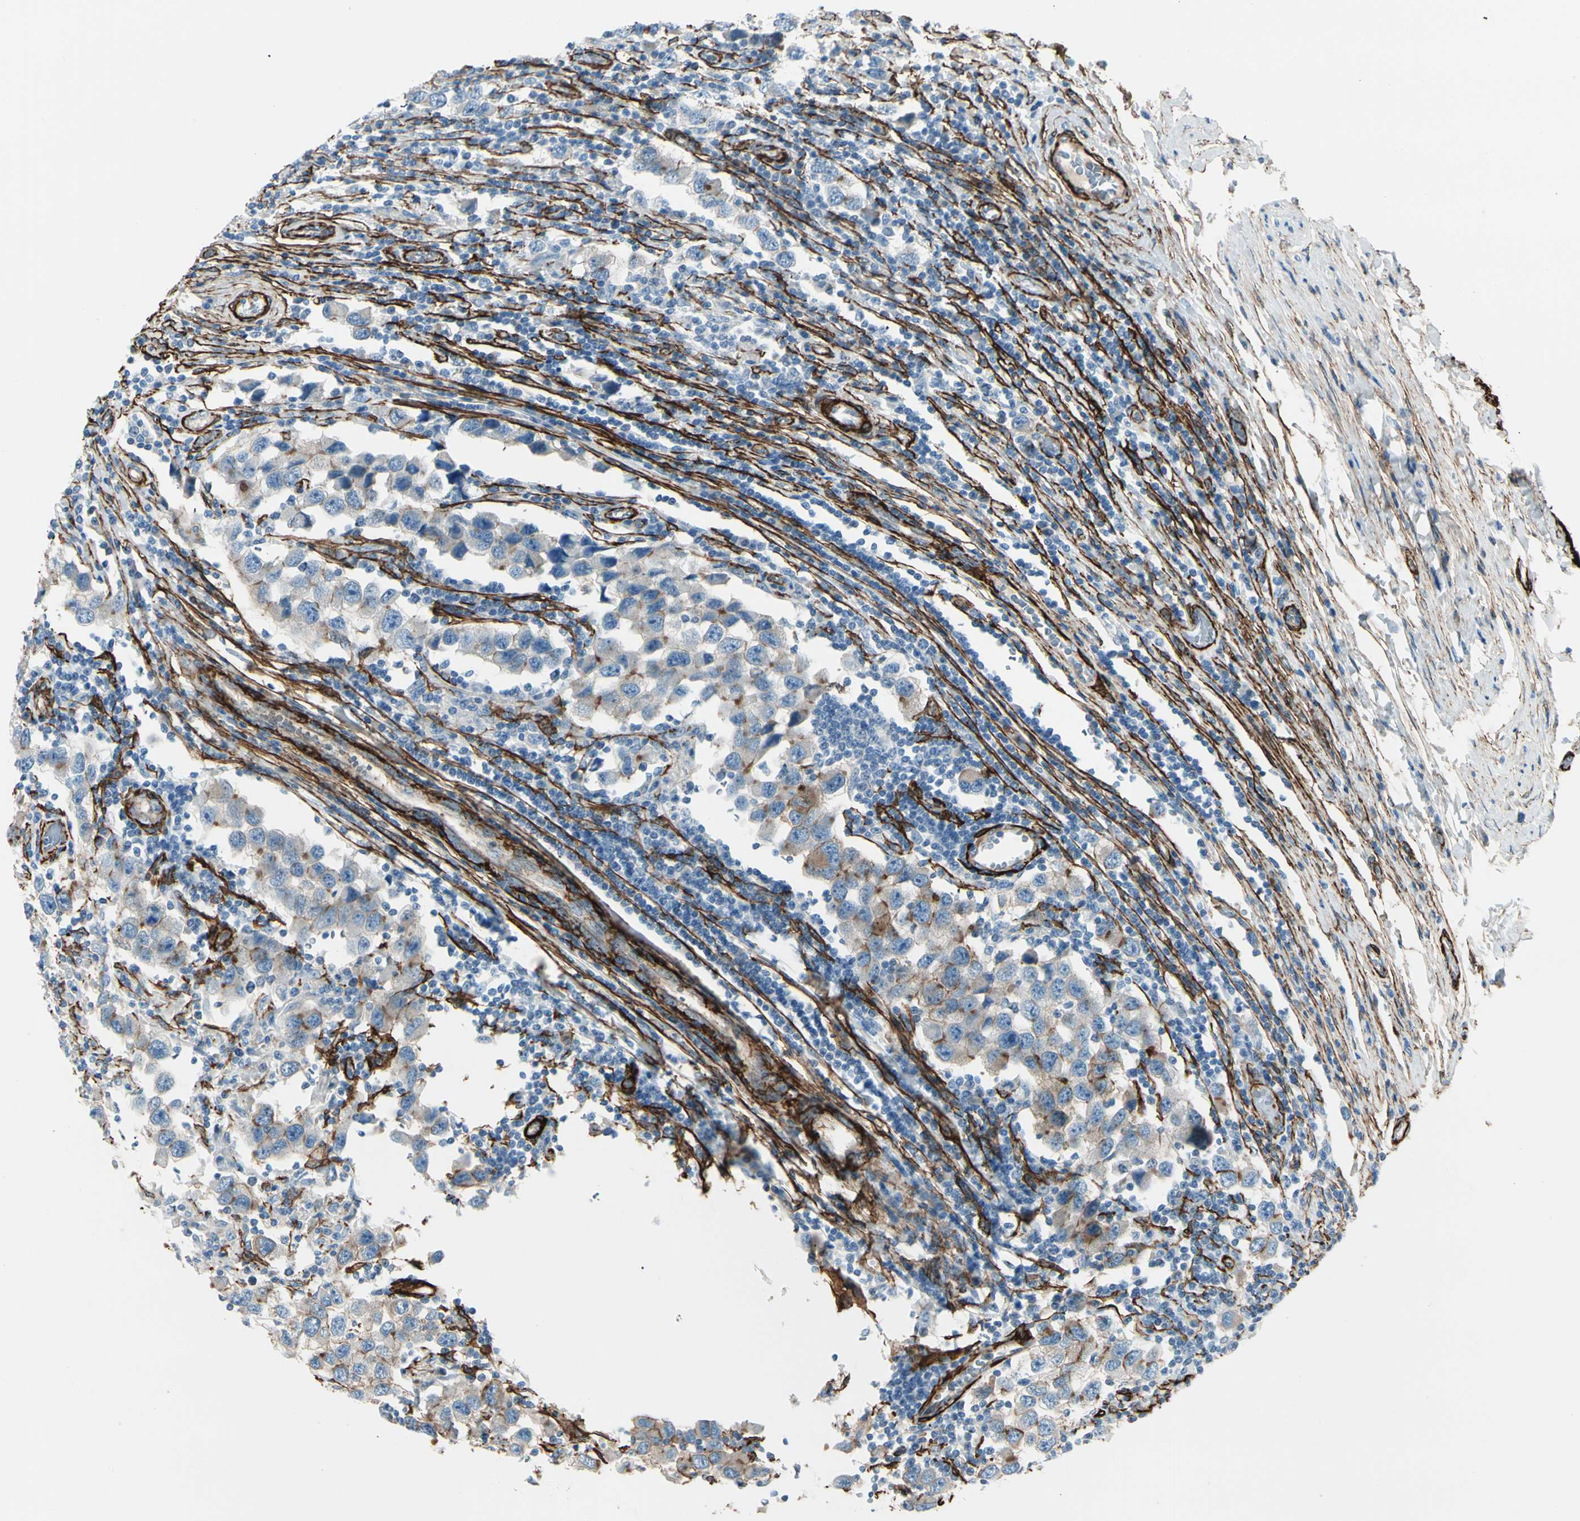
{"staining": {"intensity": "weak", "quantity": "<25%", "location": "cytoplasmic/membranous"}, "tissue": "testis cancer", "cell_type": "Tumor cells", "image_type": "cancer", "snomed": [{"axis": "morphology", "description": "Carcinoma, Embryonal, NOS"}, {"axis": "topography", "description": "Testis"}], "caption": "Immunohistochemistry (IHC) histopathology image of neoplastic tissue: human testis cancer (embryonal carcinoma) stained with DAB (3,3'-diaminobenzidine) exhibits no significant protein positivity in tumor cells.", "gene": "CALD1", "patient": {"sex": "male", "age": 21}}